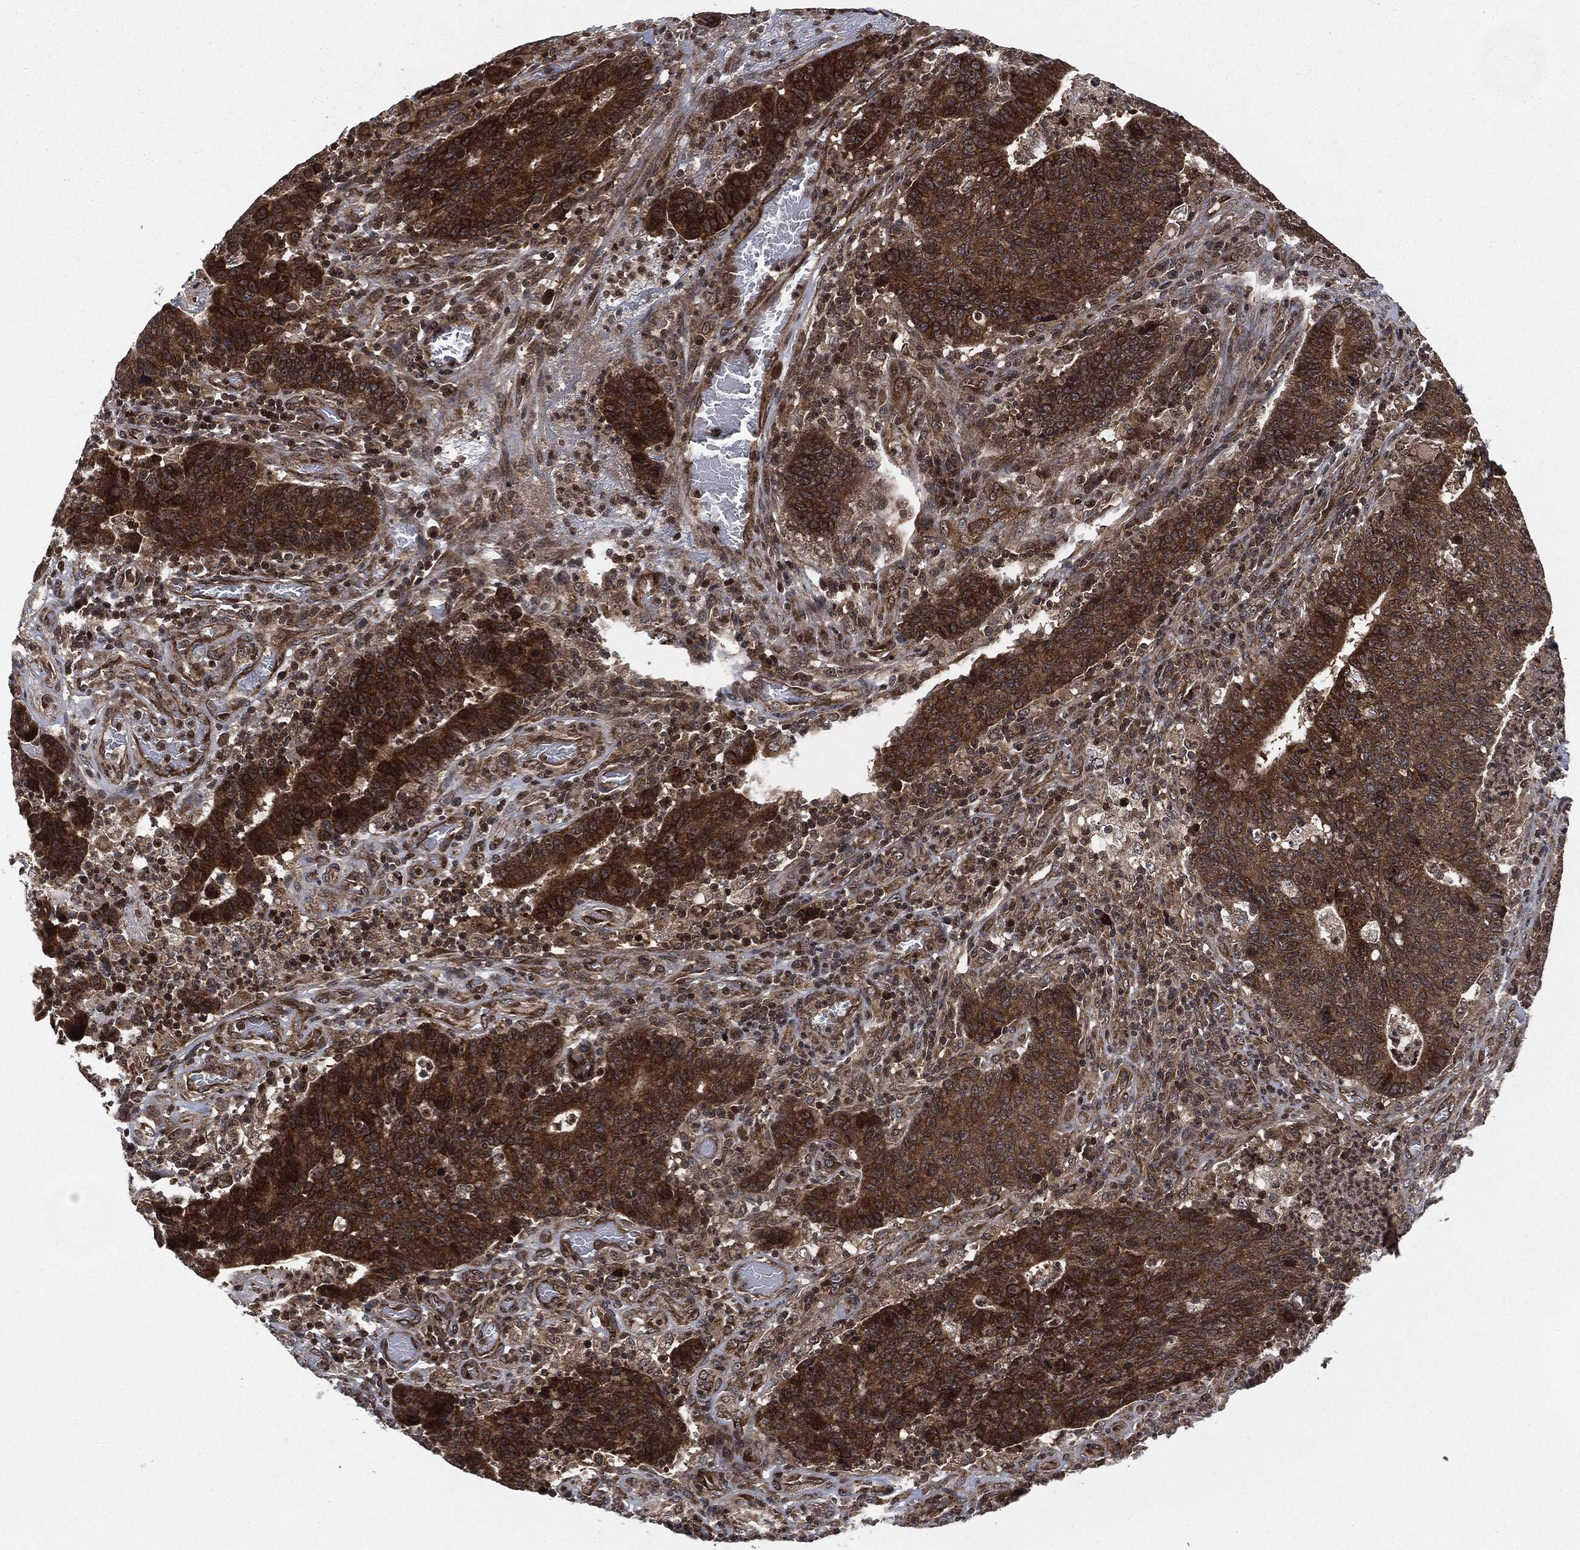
{"staining": {"intensity": "strong", "quantity": ">75%", "location": "cytoplasmic/membranous"}, "tissue": "colorectal cancer", "cell_type": "Tumor cells", "image_type": "cancer", "snomed": [{"axis": "morphology", "description": "Adenocarcinoma, NOS"}, {"axis": "topography", "description": "Colon"}], "caption": "Colorectal cancer stained with immunohistochemistry shows strong cytoplasmic/membranous expression in about >75% of tumor cells.", "gene": "HRAS", "patient": {"sex": "female", "age": 75}}